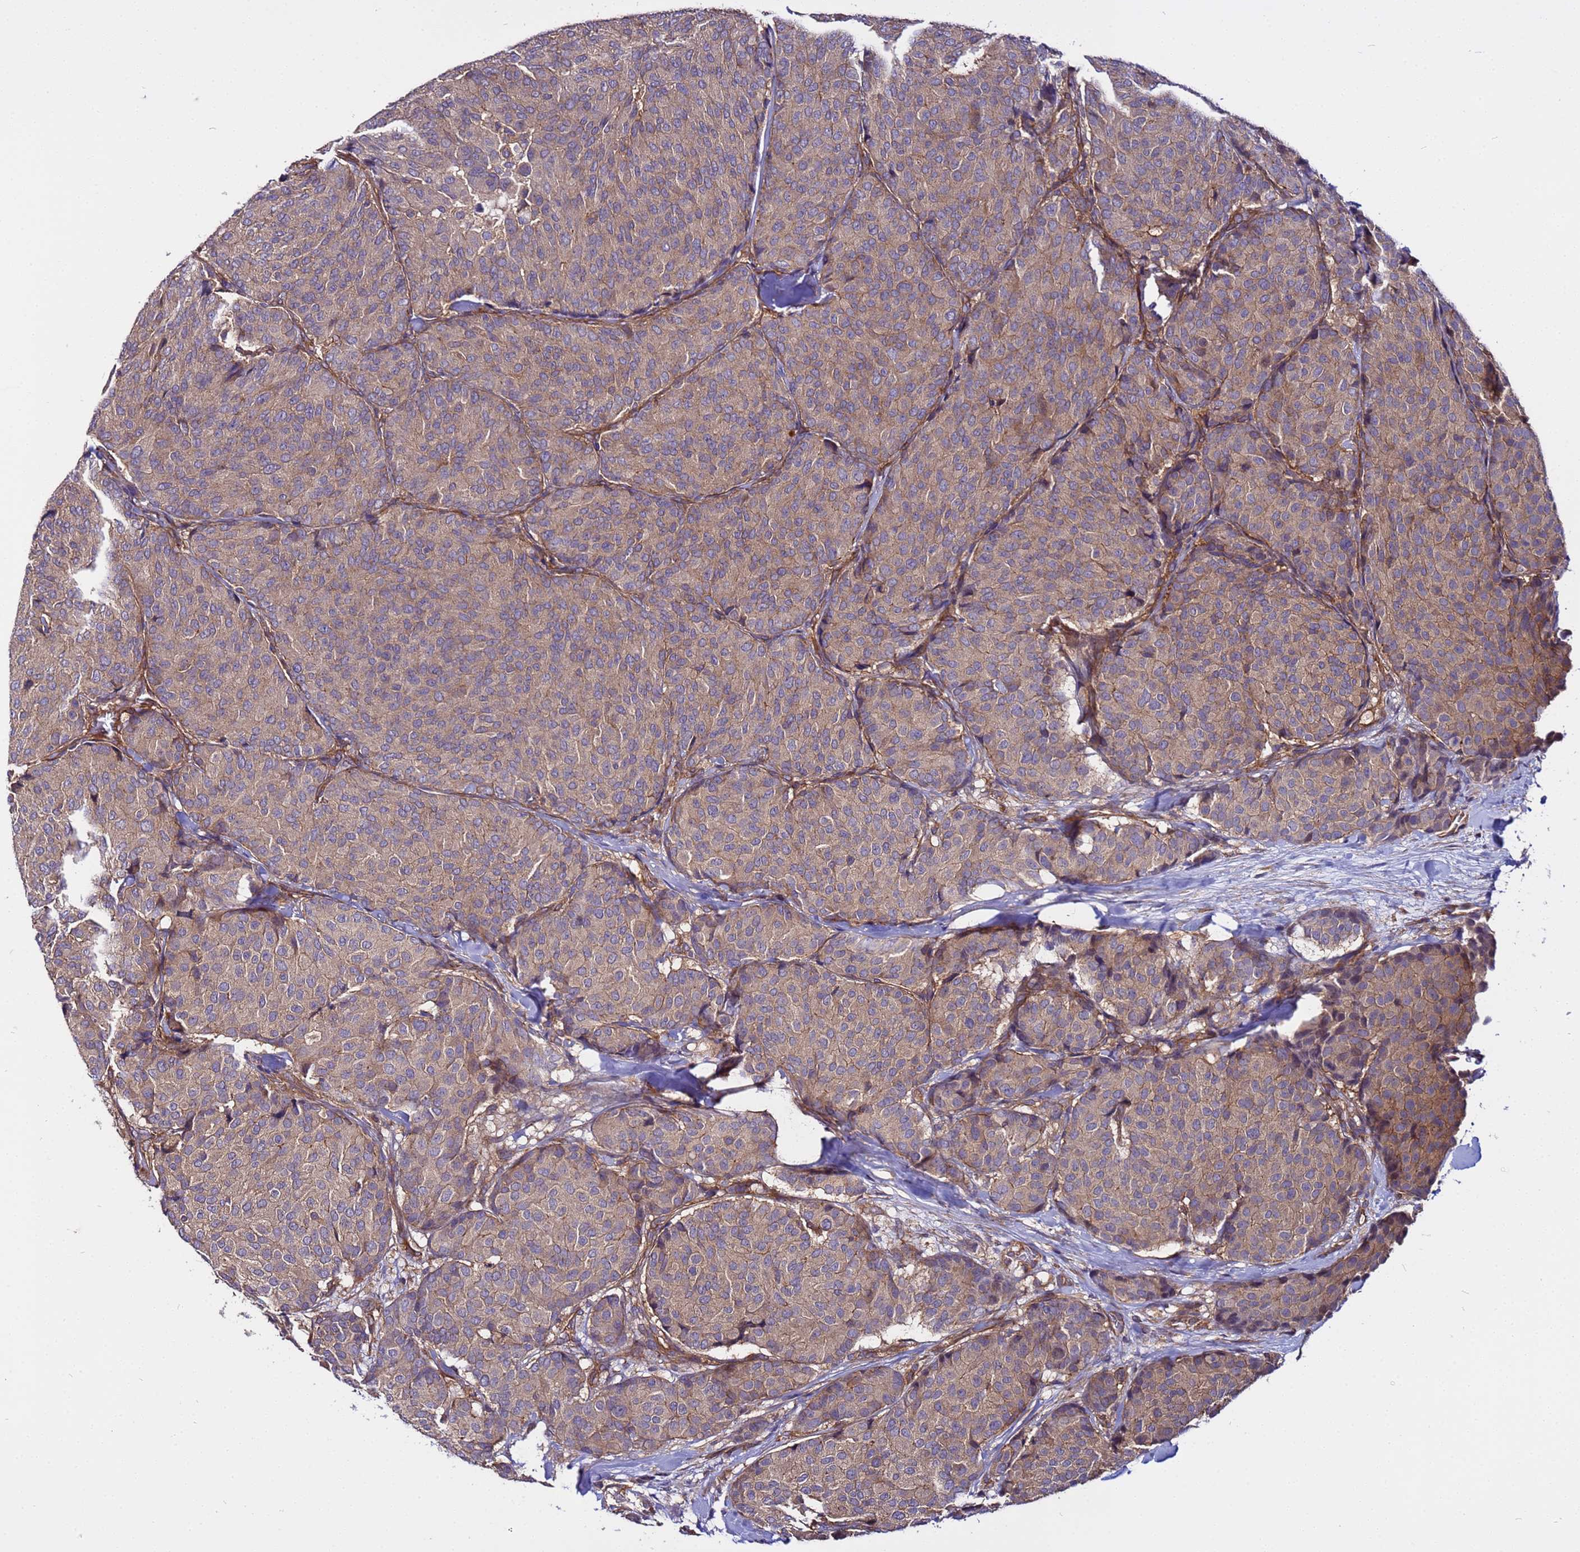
{"staining": {"intensity": "weak", "quantity": ">75%", "location": "cytoplasmic/membranous"}, "tissue": "breast cancer", "cell_type": "Tumor cells", "image_type": "cancer", "snomed": [{"axis": "morphology", "description": "Duct carcinoma"}, {"axis": "topography", "description": "Breast"}], "caption": "Immunohistochemical staining of breast cancer displays low levels of weak cytoplasmic/membranous protein staining in about >75% of tumor cells.", "gene": "STK38", "patient": {"sex": "female", "age": 75}}